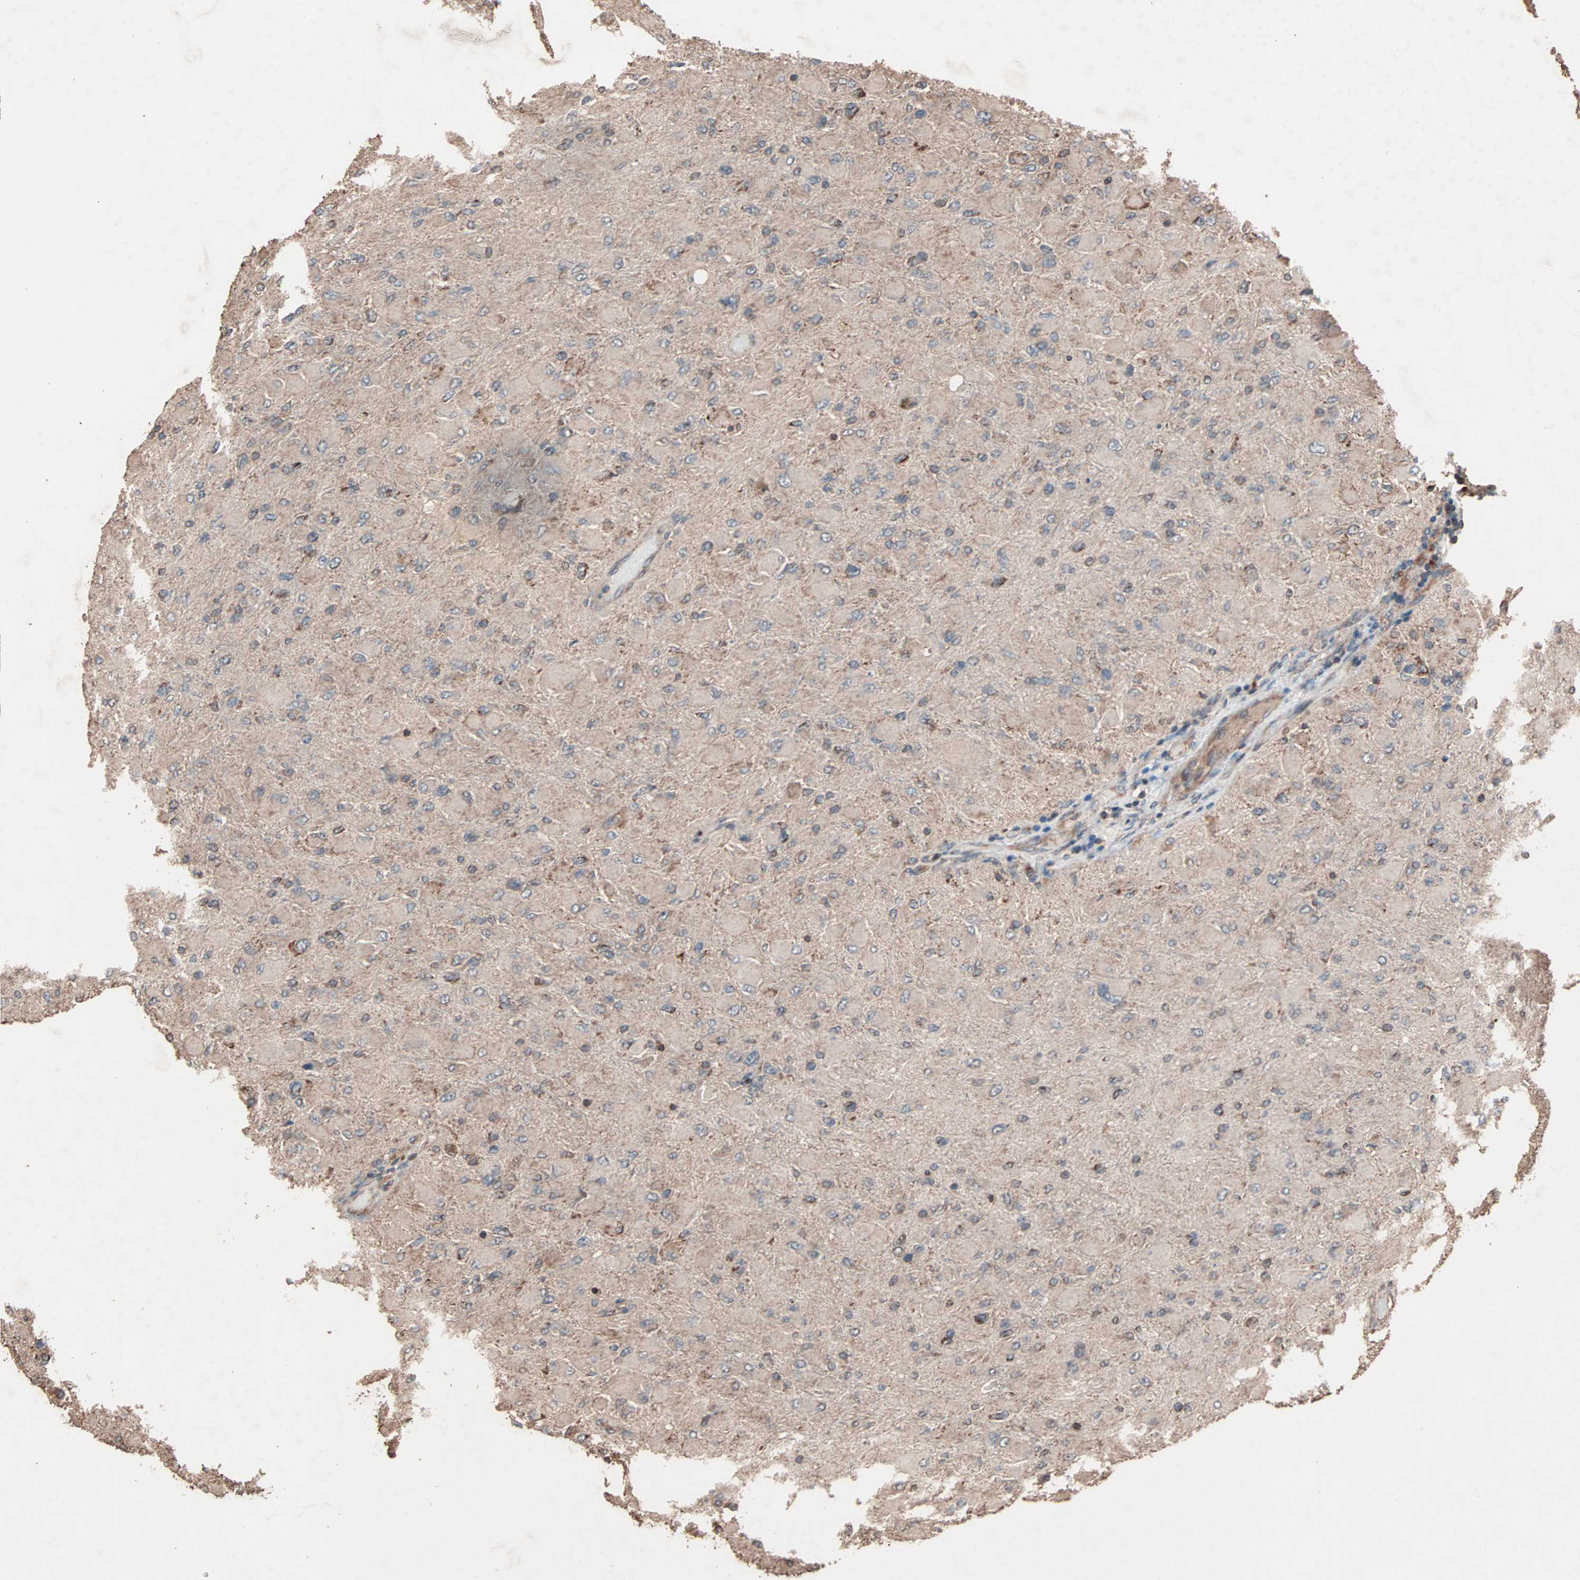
{"staining": {"intensity": "weak", "quantity": ">75%", "location": "cytoplasmic/membranous"}, "tissue": "glioma", "cell_type": "Tumor cells", "image_type": "cancer", "snomed": [{"axis": "morphology", "description": "Glioma, malignant, High grade"}, {"axis": "topography", "description": "Cerebral cortex"}], "caption": "This is an image of IHC staining of glioma, which shows weak positivity in the cytoplasmic/membranous of tumor cells.", "gene": "MRPL2", "patient": {"sex": "female", "age": 36}}